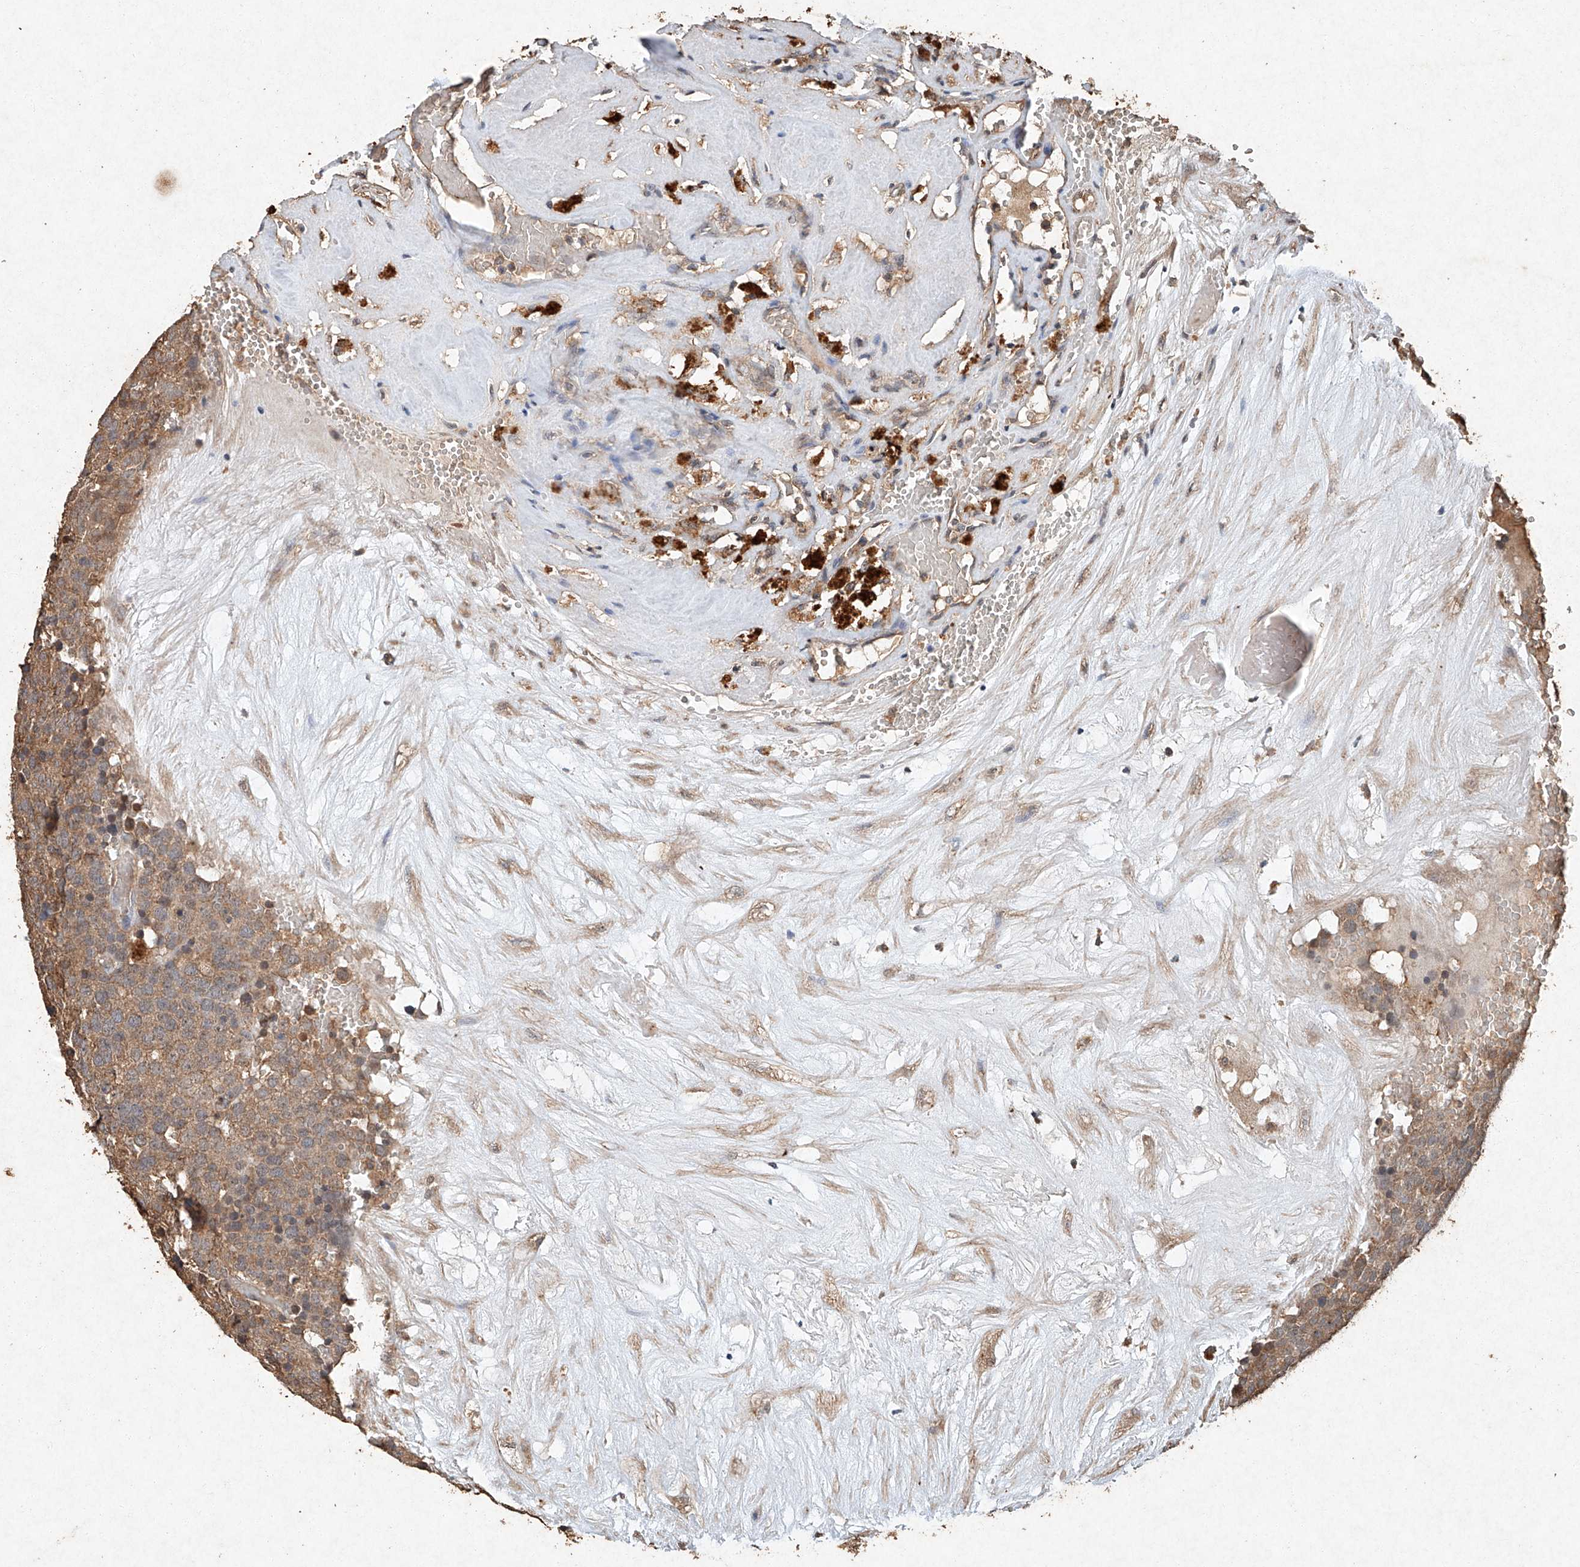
{"staining": {"intensity": "weak", "quantity": ">75%", "location": "cytoplasmic/membranous"}, "tissue": "testis cancer", "cell_type": "Tumor cells", "image_type": "cancer", "snomed": [{"axis": "morphology", "description": "Seminoma, NOS"}, {"axis": "topography", "description": "Testis"}], "caption": "Weak cytoplasmic/membranous protein expression is identified in approximately >75% of tumor cells in testis cancer. Nuclei are stained in blue.", "gene": "STK3", "patient": {"sex": "male", "age": 71}}